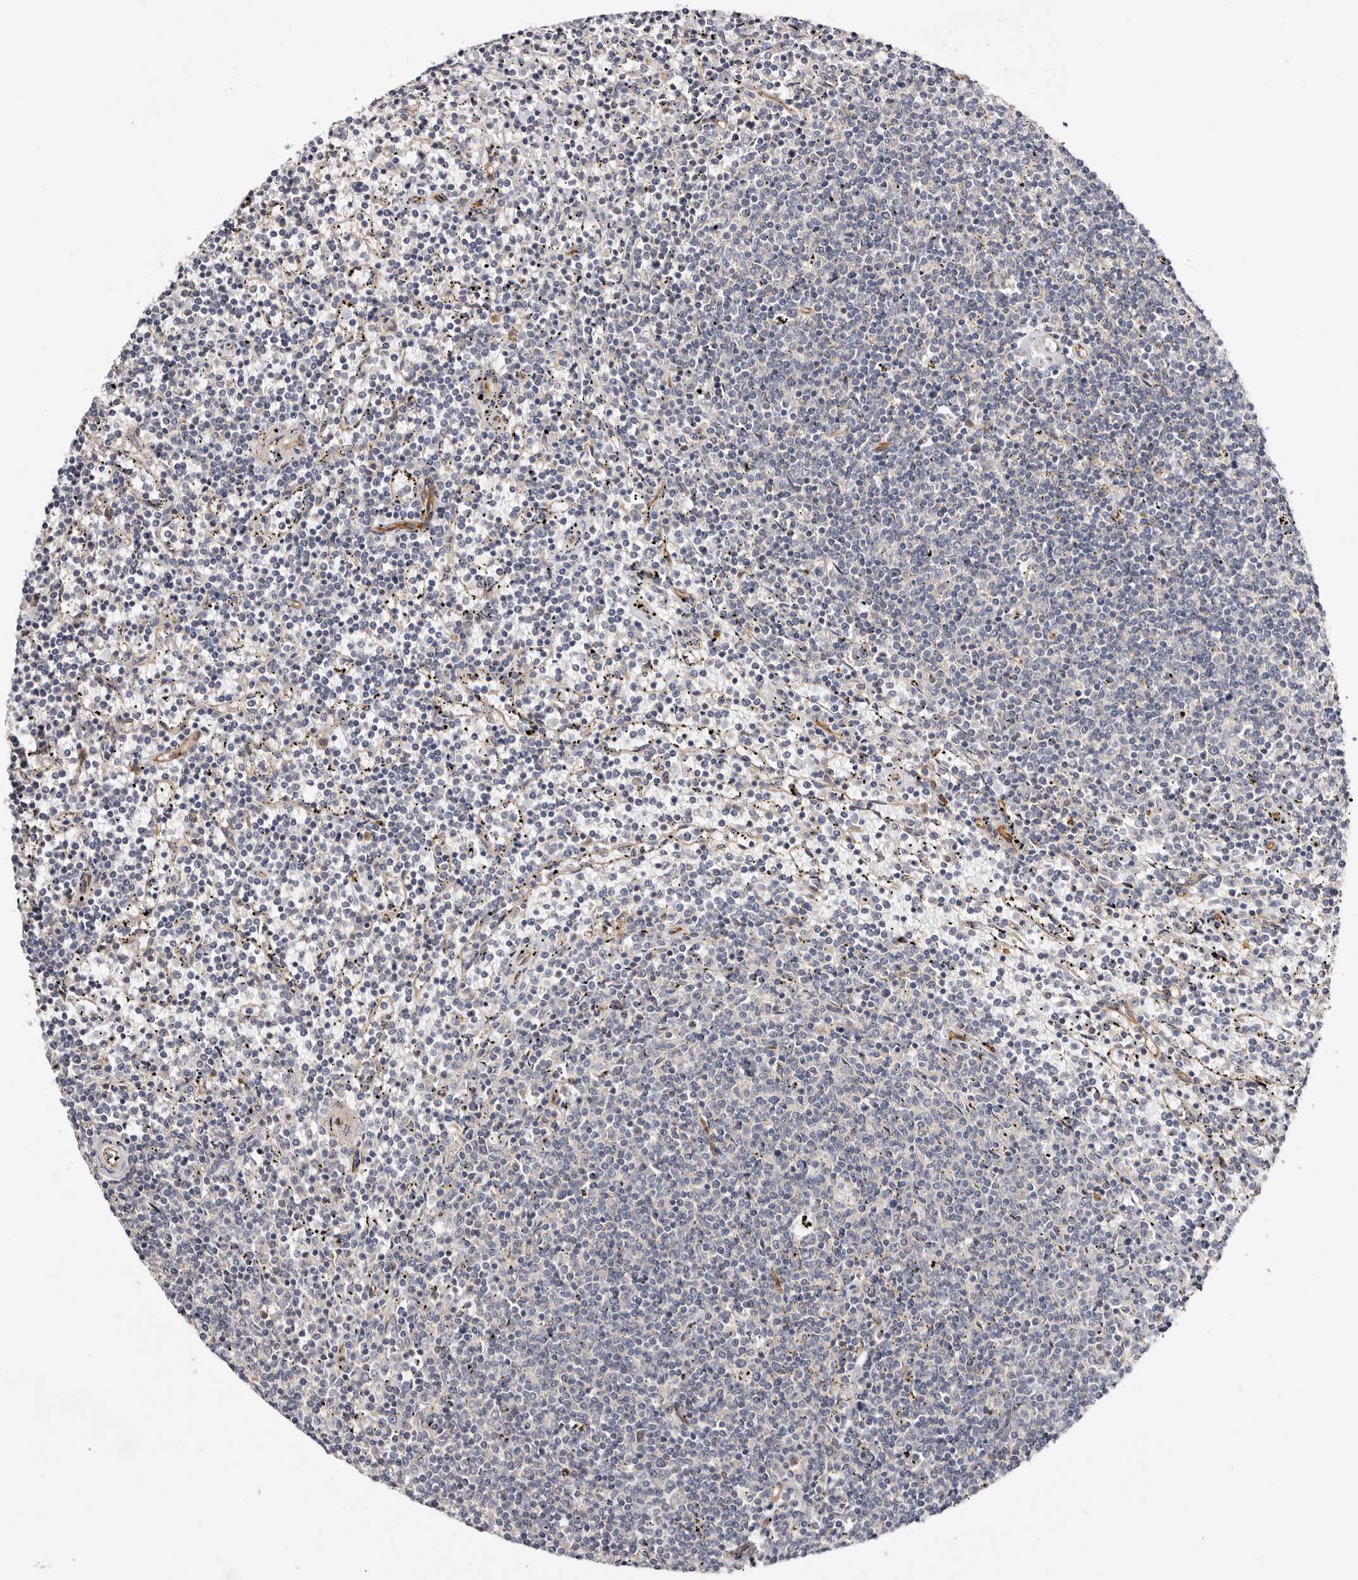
{"staining": {"intensity": "negative", "quantity": "none", "location": "none"}, "tissue": "lymphoma", "cell_type": "Tumor cells", "image_type": "cancer", "snomed": [{"axis": "morphology", "description": "Malignant lymphoma, non-Hodgkin's type, Low grade"}, {"axis": "topography", "description": "Spleen"}], "caption": "IHC of human malignant lymphoma, non-Hodgkin's type (low-grade) demonstrates no positivity in tumor cells.", "gene": "PANK4", "patient": {"sex": "female", "age": 50}}